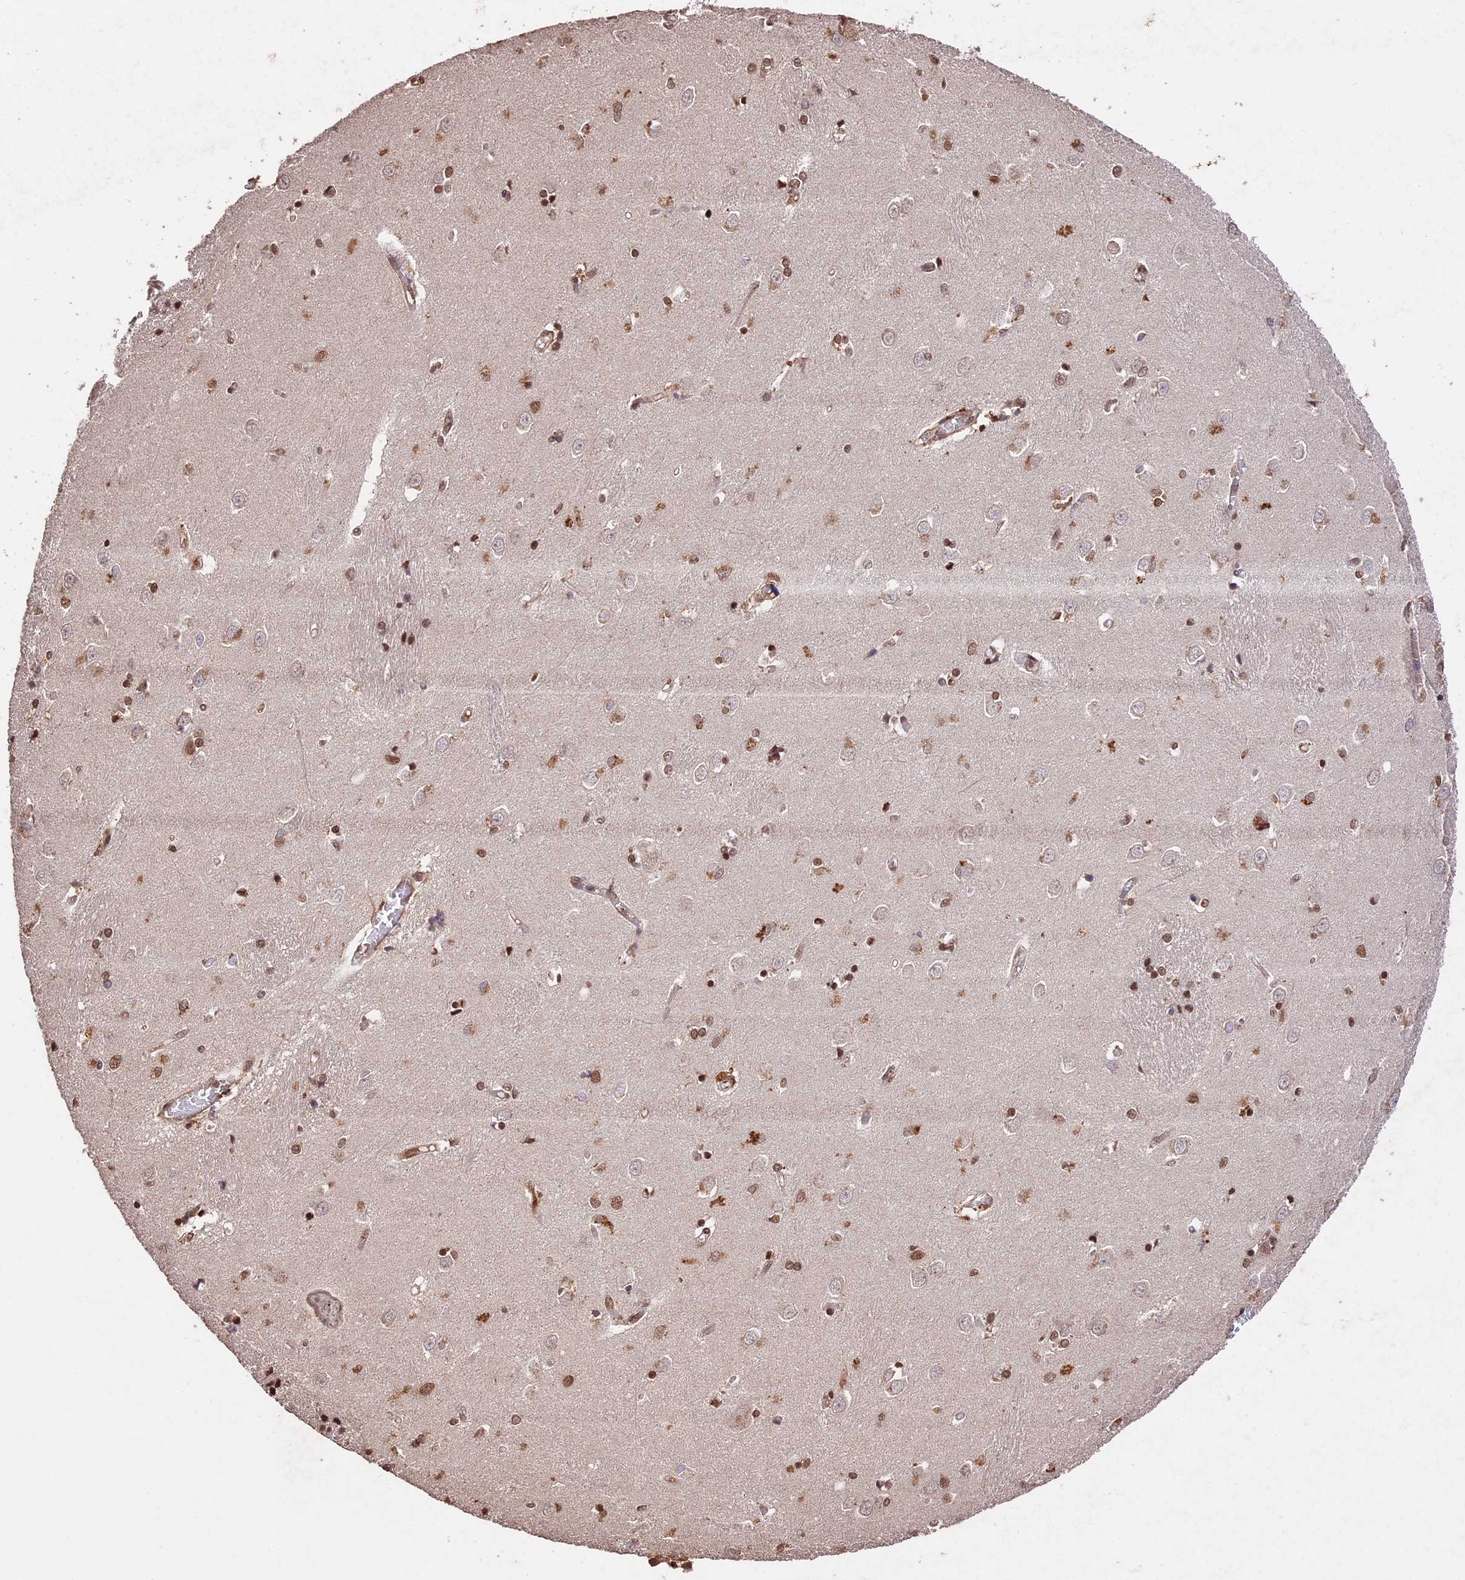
{"staining": {"intensity": "moderate", "quantity": ">75%", "location": "nuclear"}, "tissue": "caudate", "cell_type": "Glial cells", "image_type": "normal", "snomed": [{"axis": "morphology", "description": "Normal tissue, NOS"}, {"axis": "topography", "description": "Lateral ventricle wall"}], "caption": "This photomicrograph exhibits immunohistochemistry (IHC) staining of normal caudate, with medium moderate nuclear expression in about >75% of glial cells.", "gene": "CDKN2AIP", "patient": {"sex": "male", "age": 37}}